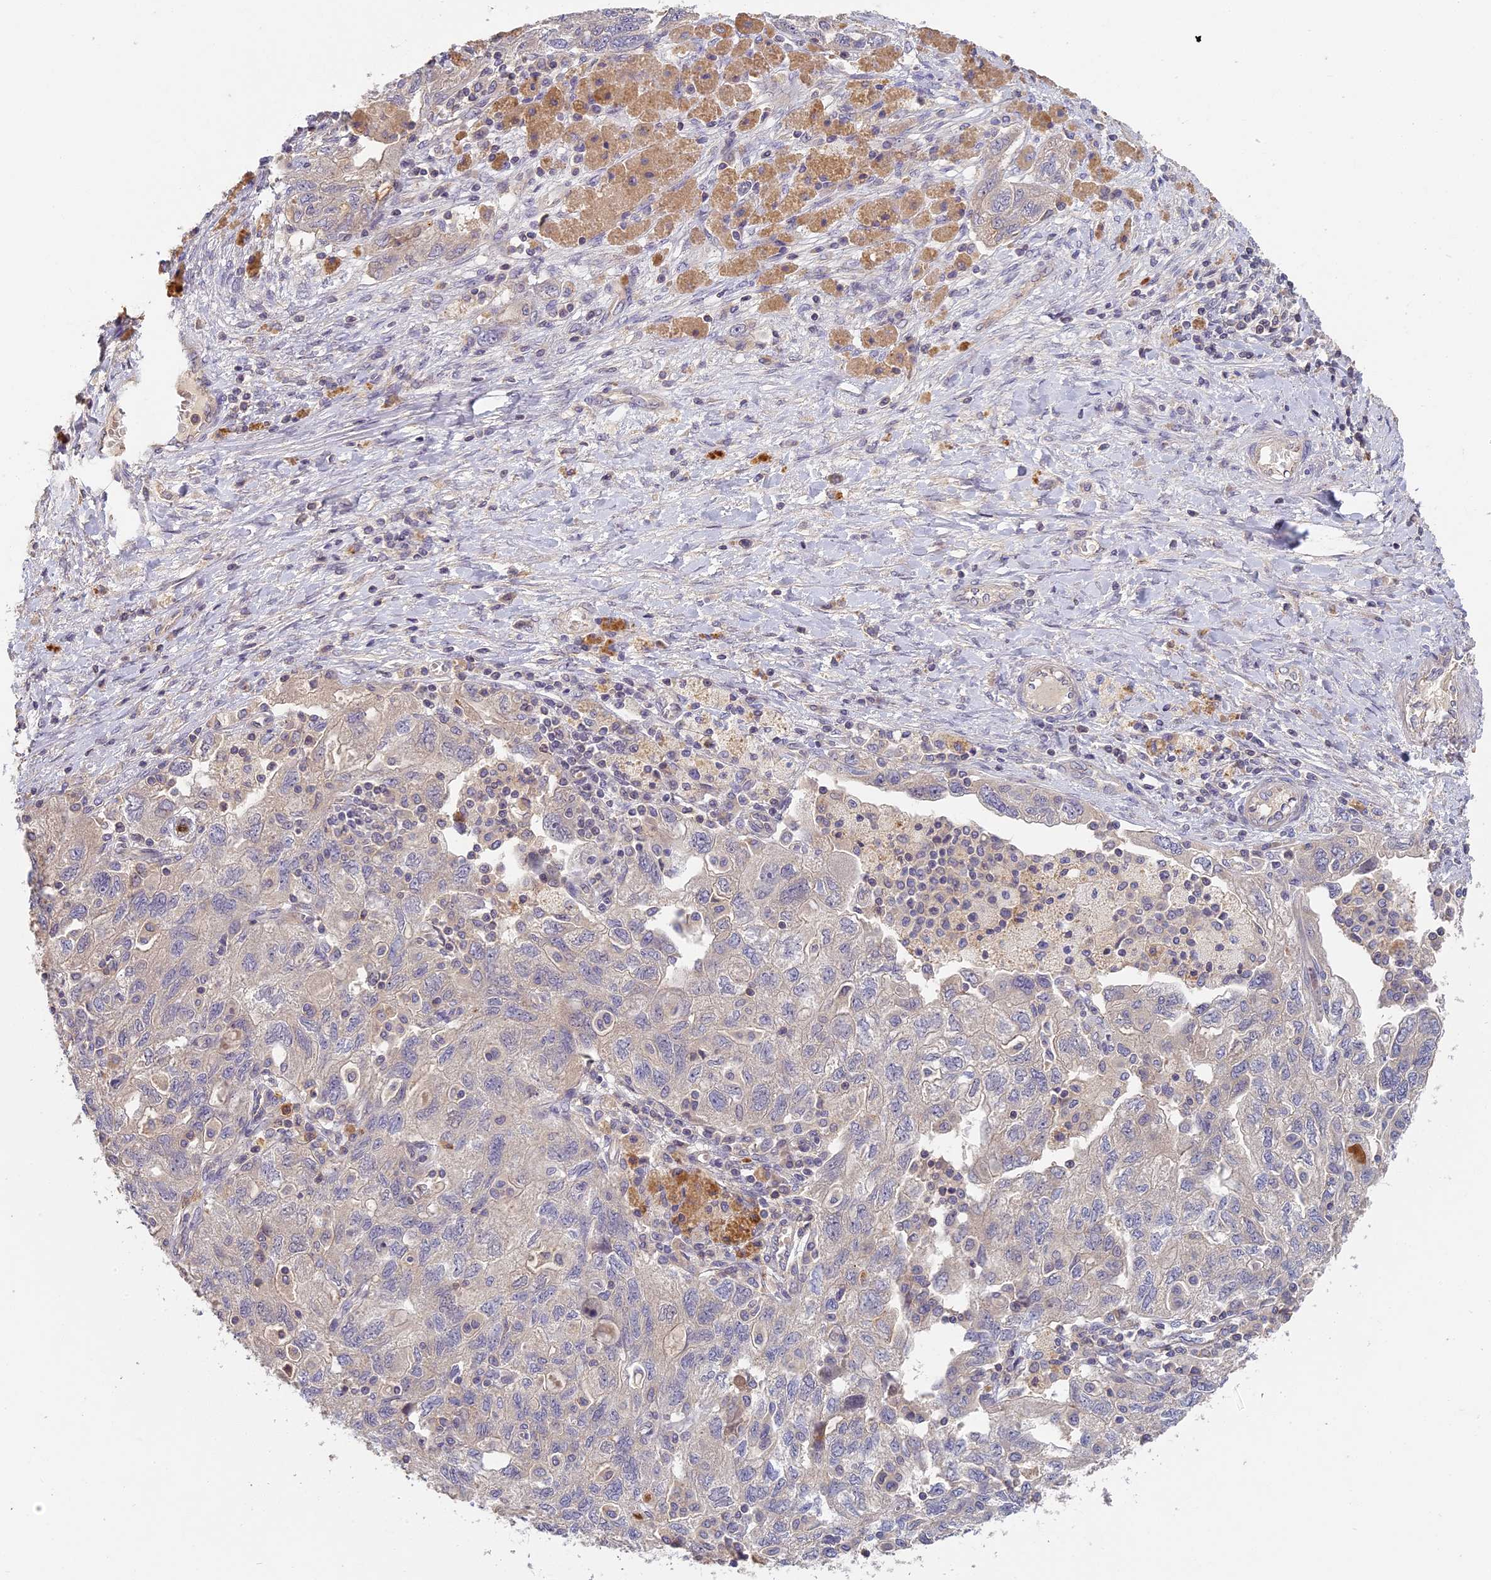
{"staining": {"intensity": "negative", "quantity": "none", "location": "none"}, "tissue": "ovarian cancer", "cell_type": "Tumor cells", "image_type": "cancer", "snomed": [{"axis": "morphology", "description": "Carcinoma, NOS"}, {"axis": "morphology", "description": "Cystadenocarcinoma, serous, NOS"}, {"axis": "topography", "description": "Ovary"}], "caption": "DAB immunohistochemical staining of ovarian serous cystadenocarcinoma exhibits no significant positivity in tumor cells.", "gene": "AP4E1", "patient": {"sex": "female", "age": 69}}